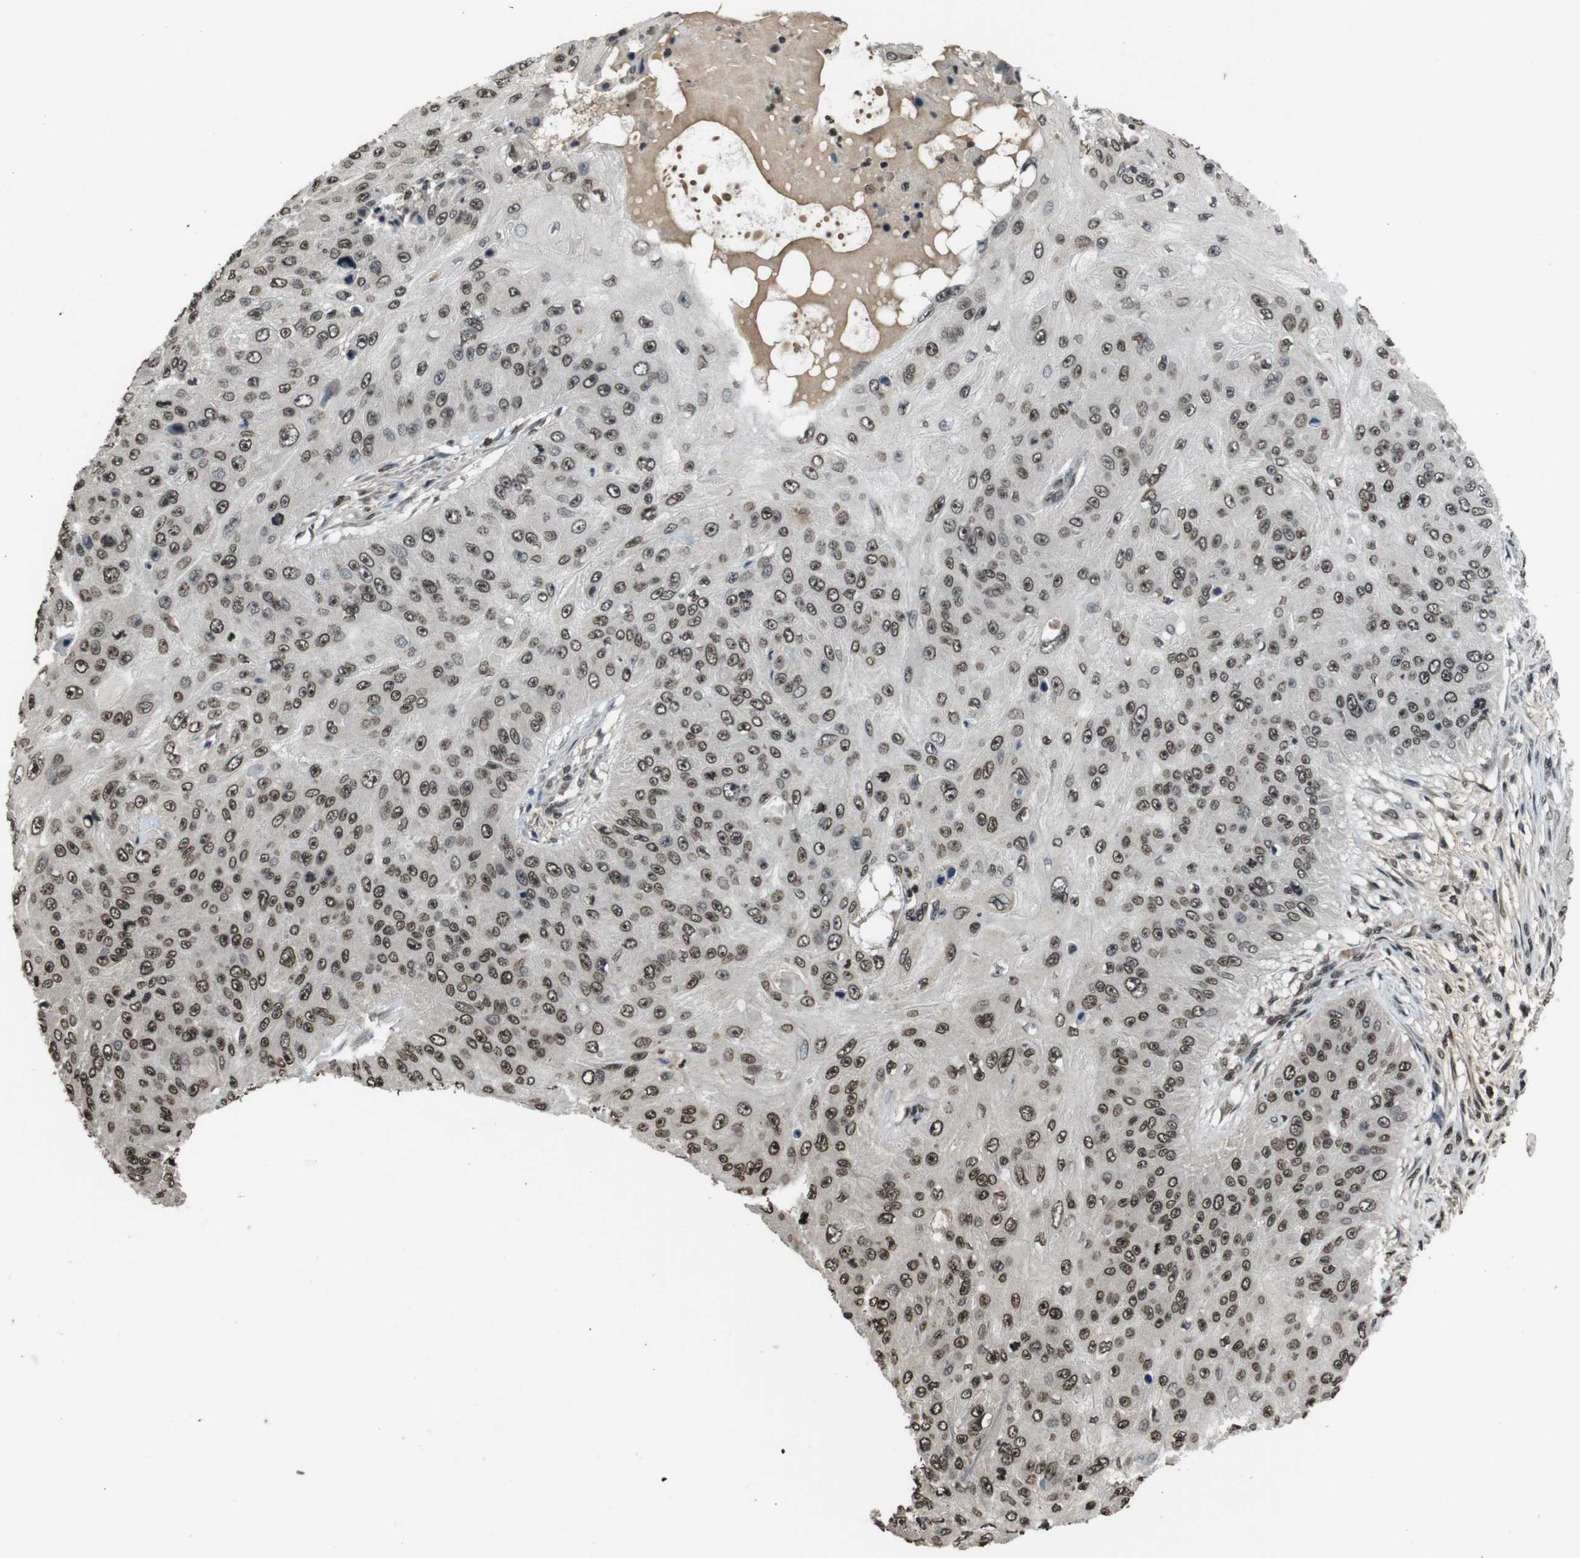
{"staining": {"intensity": "moderate", "quantity": ">75%", "location": "nuclear"}, "tissue": "skin cancer", "cell_type": "Tumor cells", "image_type": "cancer", "snomed": [{"axis": "morphology", "description": "Squamous cell carcinoma, NOS"}, {"axis": "topography", "description": "Skin"}], "caption": "This micrograph displays skin cancer stained with immunohistochemistry to label a protein in brown. The nuclear of tumor cells show moderate positivity for the protein. Nuclei are counter-stained blue.", "gene": "MAF", "patient": {"sex": "female", "age": 80}}